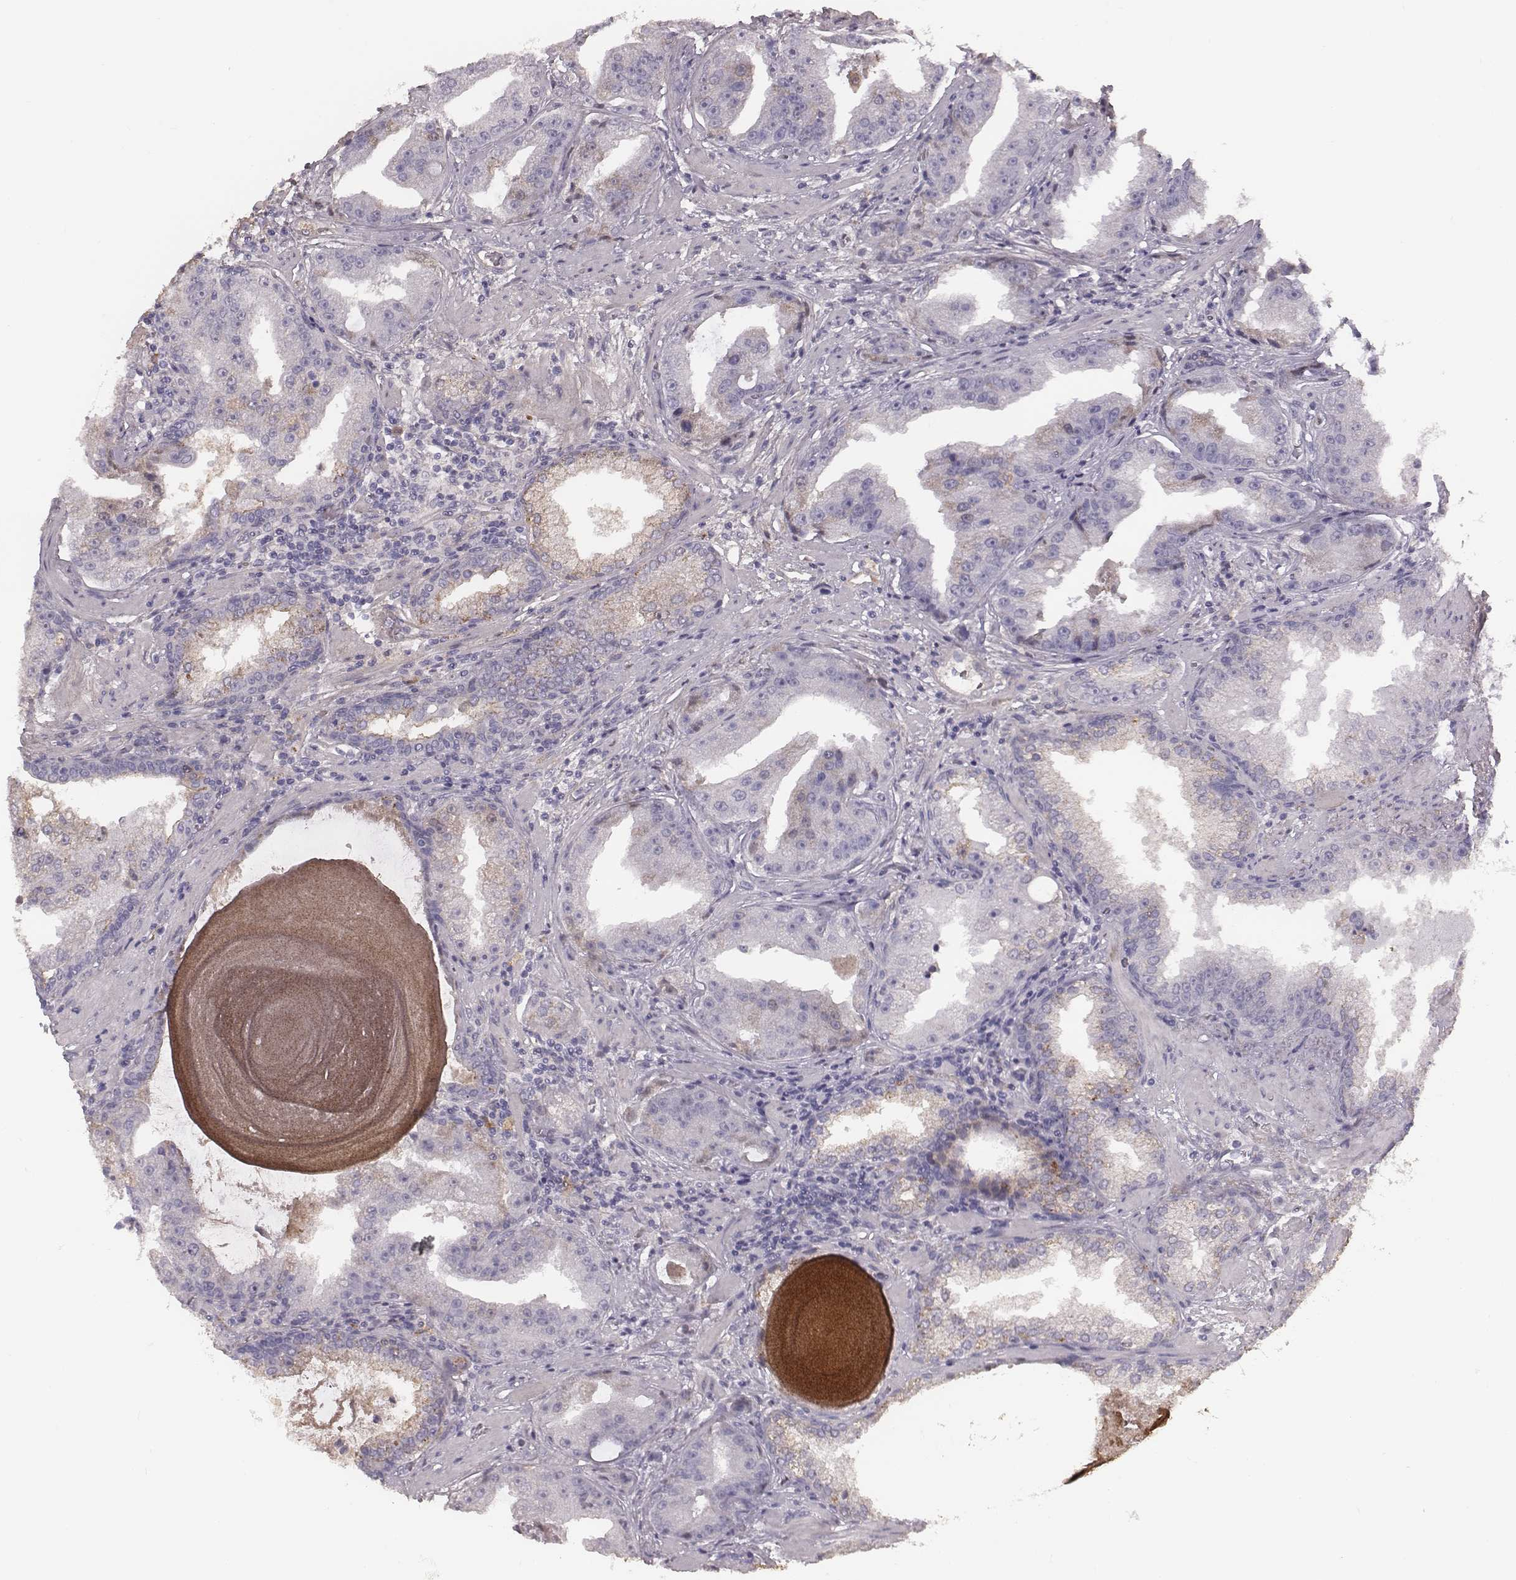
{"staining": {"intensity": "negative", "quantity": "none", "location": "none"}, "tissue": "prostate cancer", "cell_type": "Tumor cells", "image_type": "cancer", "snomed": [{"axis": "morphology", "description": "Adenocarcinoma, Low grade"}, {"axis": "topography", "description": "Prostate"}], "caption": "DAB immunohistochemical staining of prostate cancer reveals no significant expression in tumor cells. (DAB (3,3'-diaminobenzidine) IHC visualized using brightfield microscopy, high magnification).", "gene": "CFTR", "patient": {"sex": "male", "age": 62}}